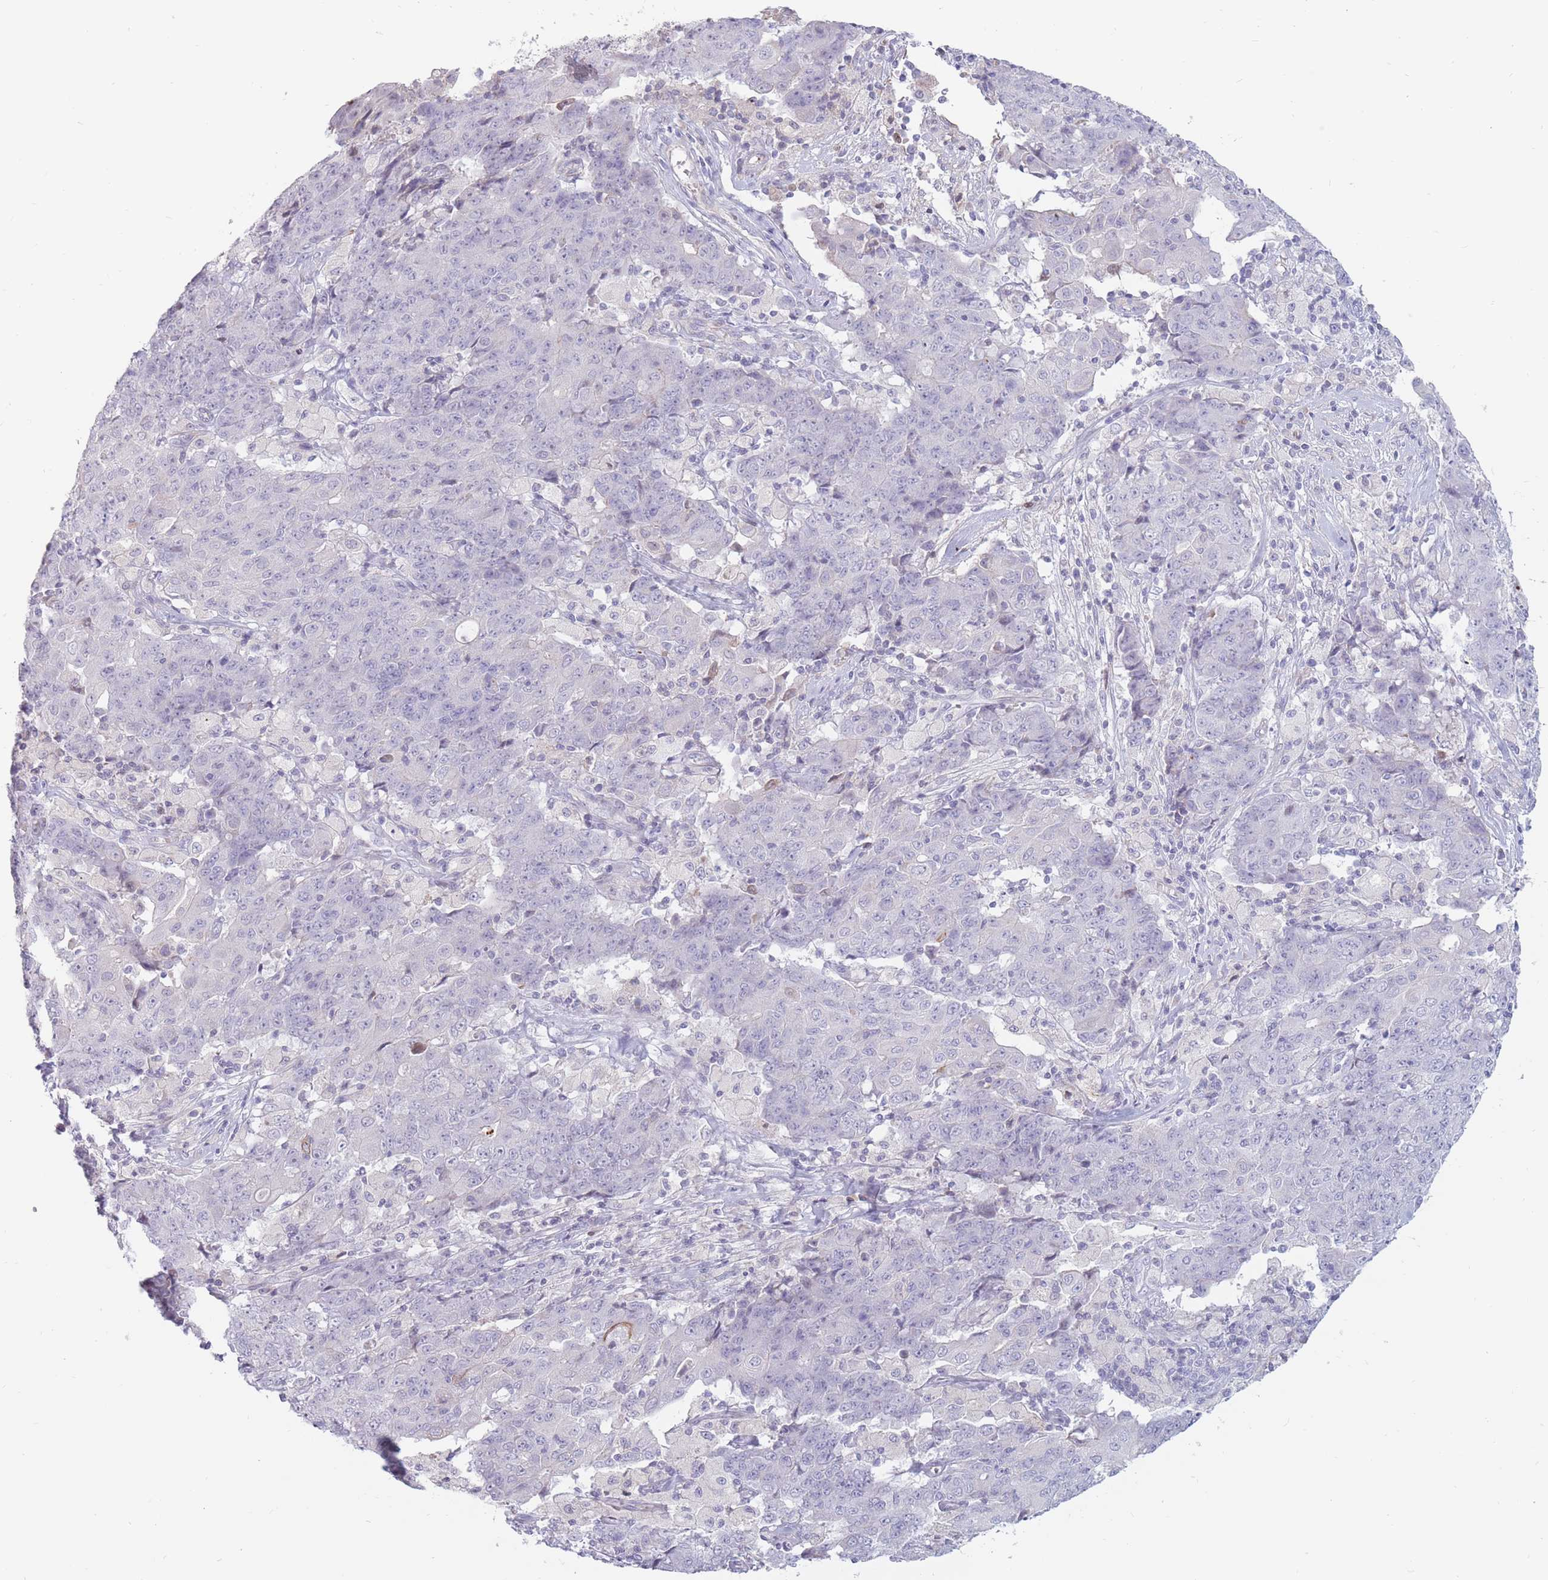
{"staining": {"intensity": "negative", "quantity": "none", "location": "none"}, "tissue": "ovarian cancer", "cell_type": "Tumor cells", "image_type": "cancer", "snomed": [{"axis": "morphology", "description": "Carcinoma, endometroid"}, {"axis": "topography", "description": "Ovary"}], "caption": "This is an immunohistochemistry (IHC) histopathology image of human endometroid carcinoma (ovarian). There is no positivity in tumor cells.", "gene": "PTGDR", "patient": {"sex": "female", "age": 42}}